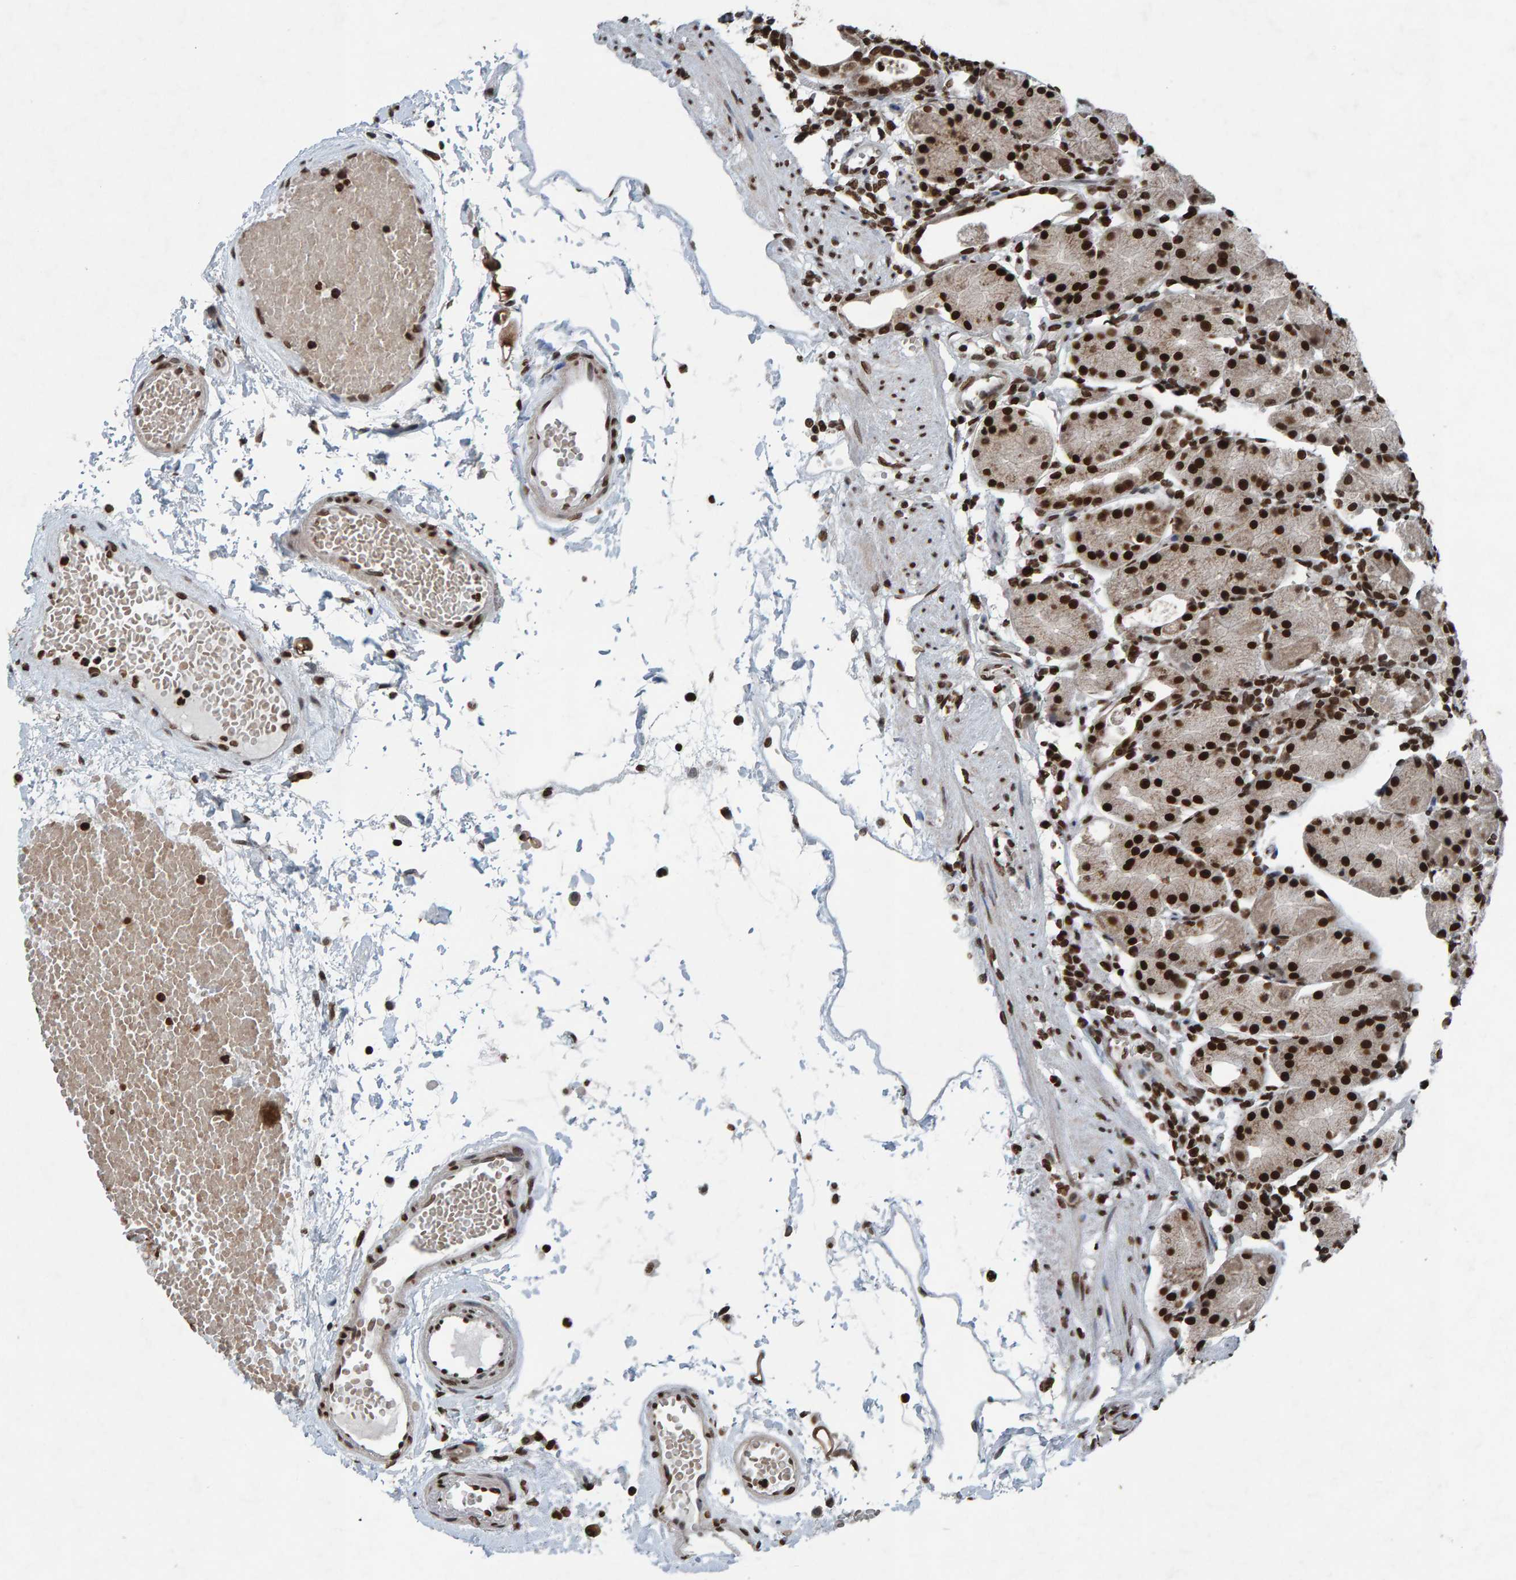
{"staining": {"intensity": "strong", "quantity": ">75%", "location": "nuclear"}, "tissue": "stomach", "cell_type": "Glandular cells", "image_type": "normal", "snomed": [{"axis": "morphology", "description": "Normal tissue, NOS"}, {"axis": "topography", "description": "Stomach"}, {"axis": "topography", "description": "Stomach, lower"}], "caption": "IHC staining of normal stomach, which demonstrates high levels of strong nuclear expression in about >75% of glandular cells indicating strong nuclear protein expression. The staining was performed using DAB (brown) for protein detection and nuclei were counterstained in hematoxylin (blue).", "gene": "H2AZ1", "patient": {"sex": "female", "age": 75}}